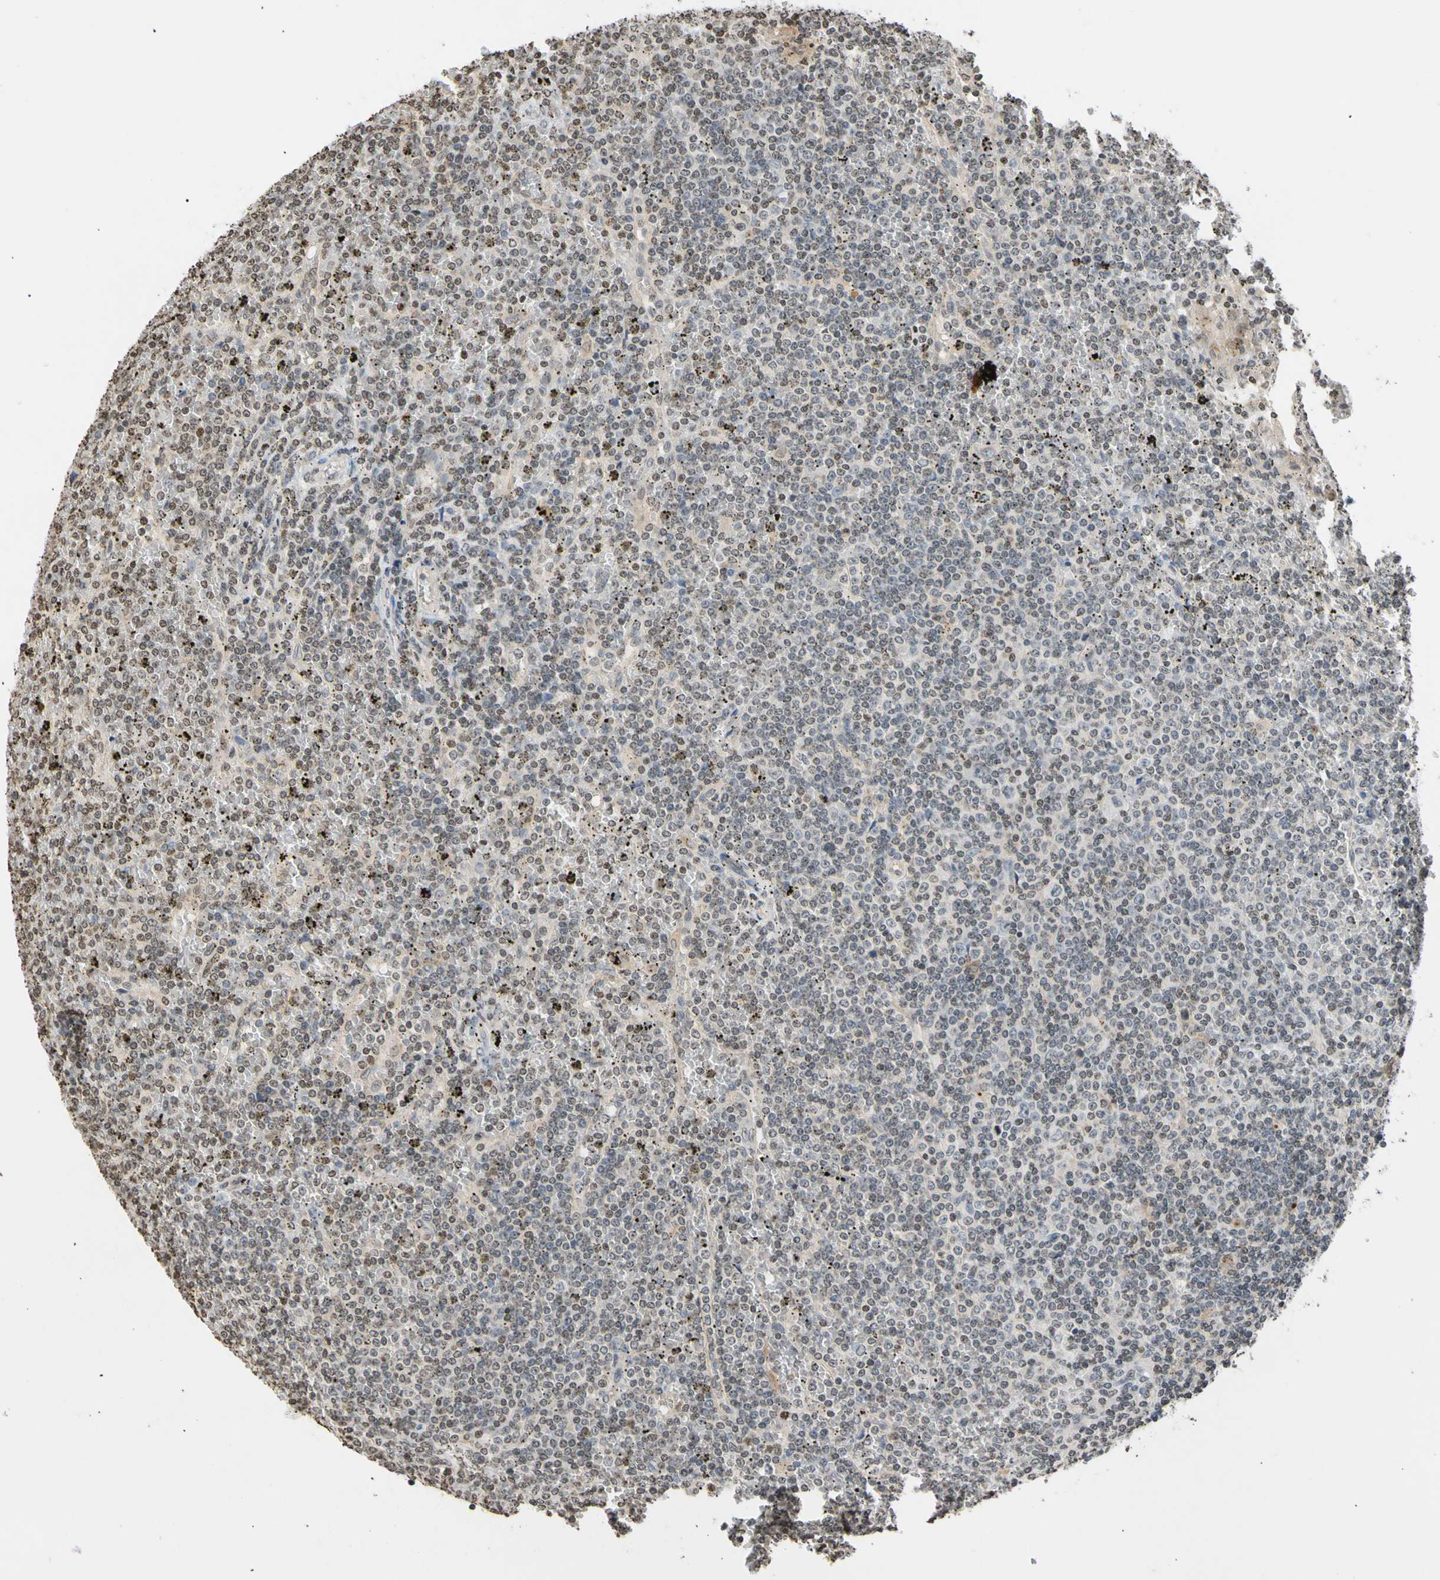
{"staining": {"intensity": "negative", "quantity": "none", "location": "none"}, "tissue": "lymphoma", "cell_type": "Tumor cells", "image_type": "cancer", "snomed": [{"axis": "morphology", "description": "Malignant lymphoma, non-Hodgkin's type, Low grade"}, {"axis": "topography", "description": "Spleen"}], "caption": "Image shows no significant protein positivity in tumor cells of lymphoma.", "gene": "GPX4", "patient": {"sex": "female", "age": 19}}